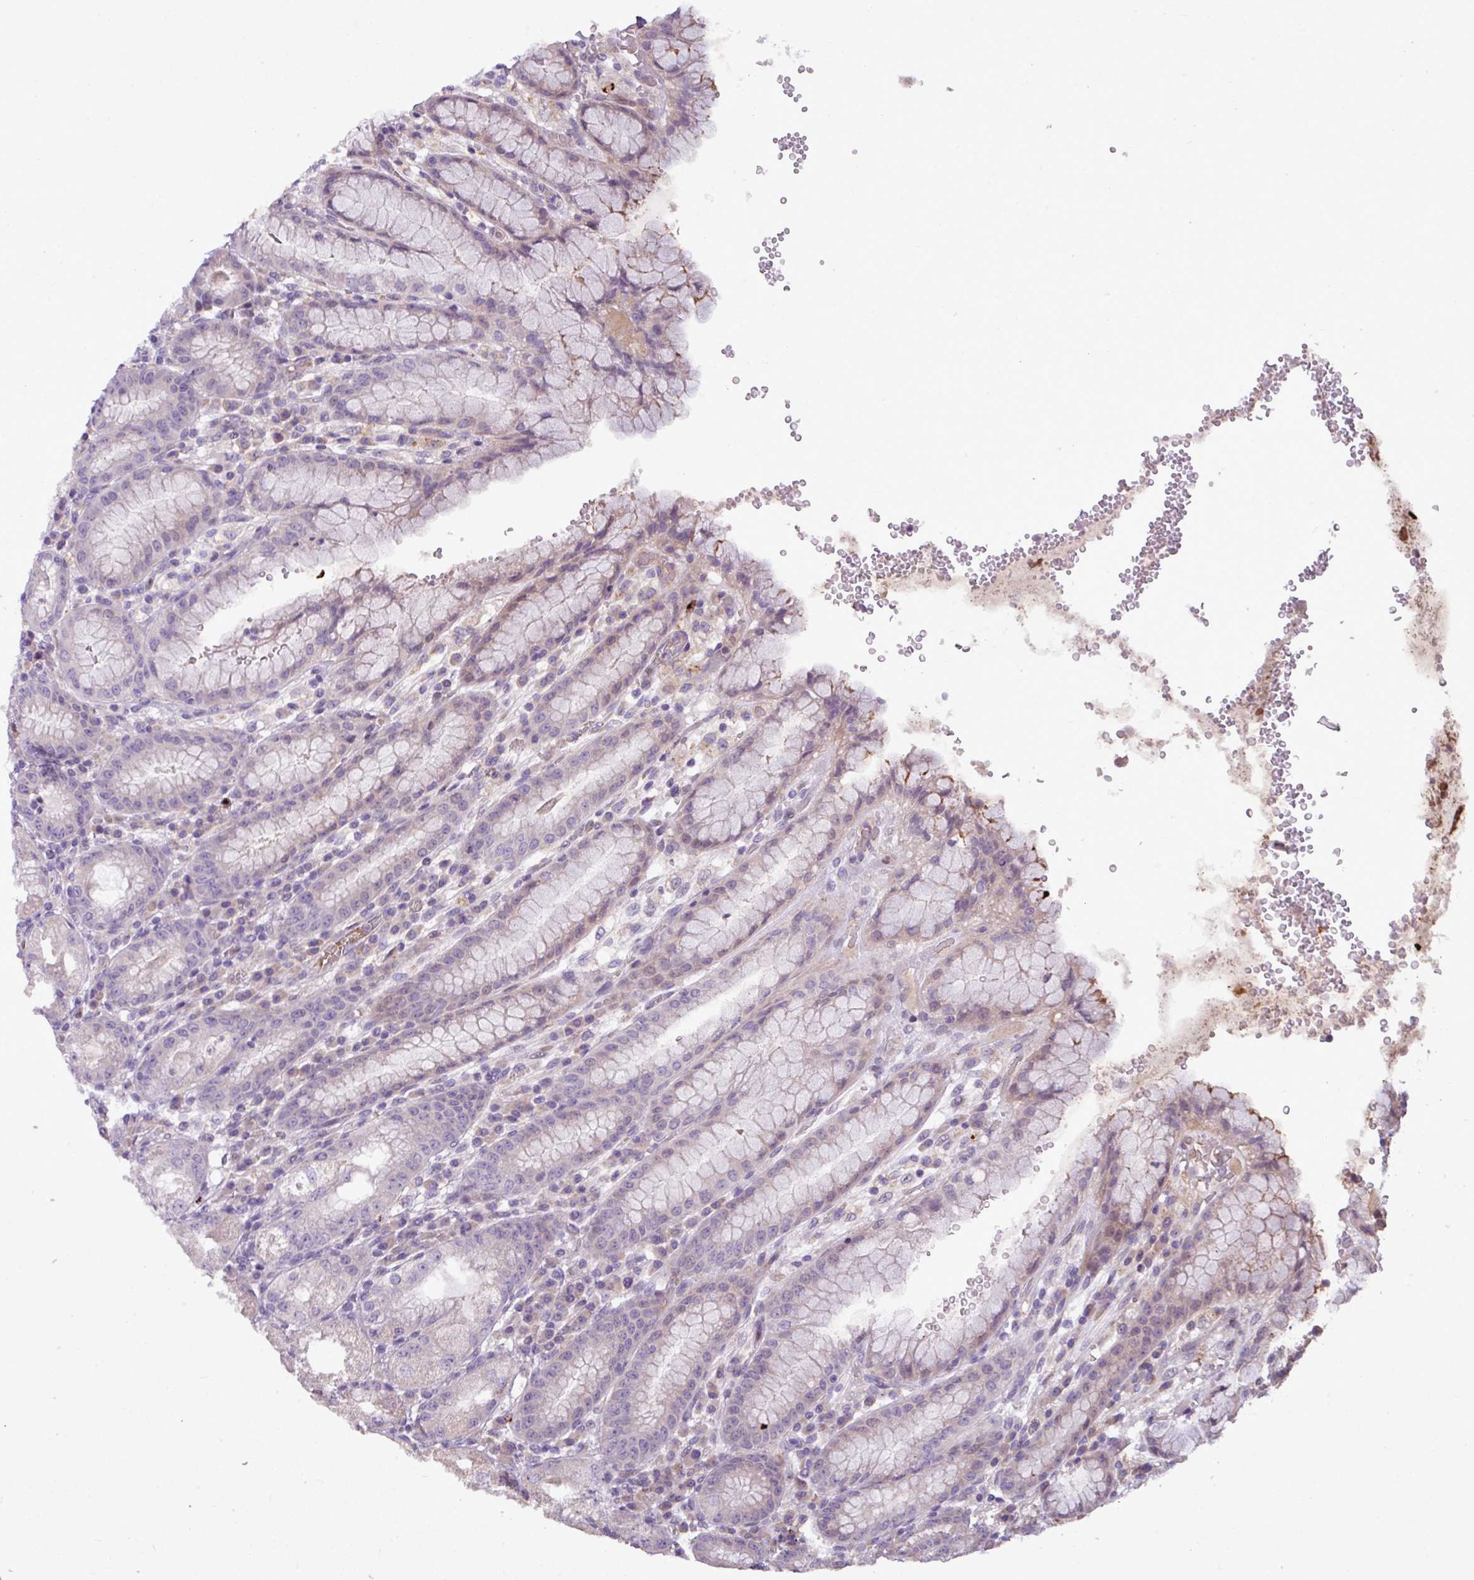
{"staining": {"intensity": "weak", "quantity": "<25%", "location": "cytoplasmic/membranous"}, "tissue": "stomach", "cell_type": "Glandular cells", "image_type": "normal", "snomed": [{"axis": "morphology", "description": "Normal tissue, NOS"}, {"axis": "topography", "description": "Stomach, upper"}], "caption": "IHC of unremarkable stomach shows no positivity in glandular cells.", "gene": "IL17A", "patient": {"sex": "male", "age": 52}}